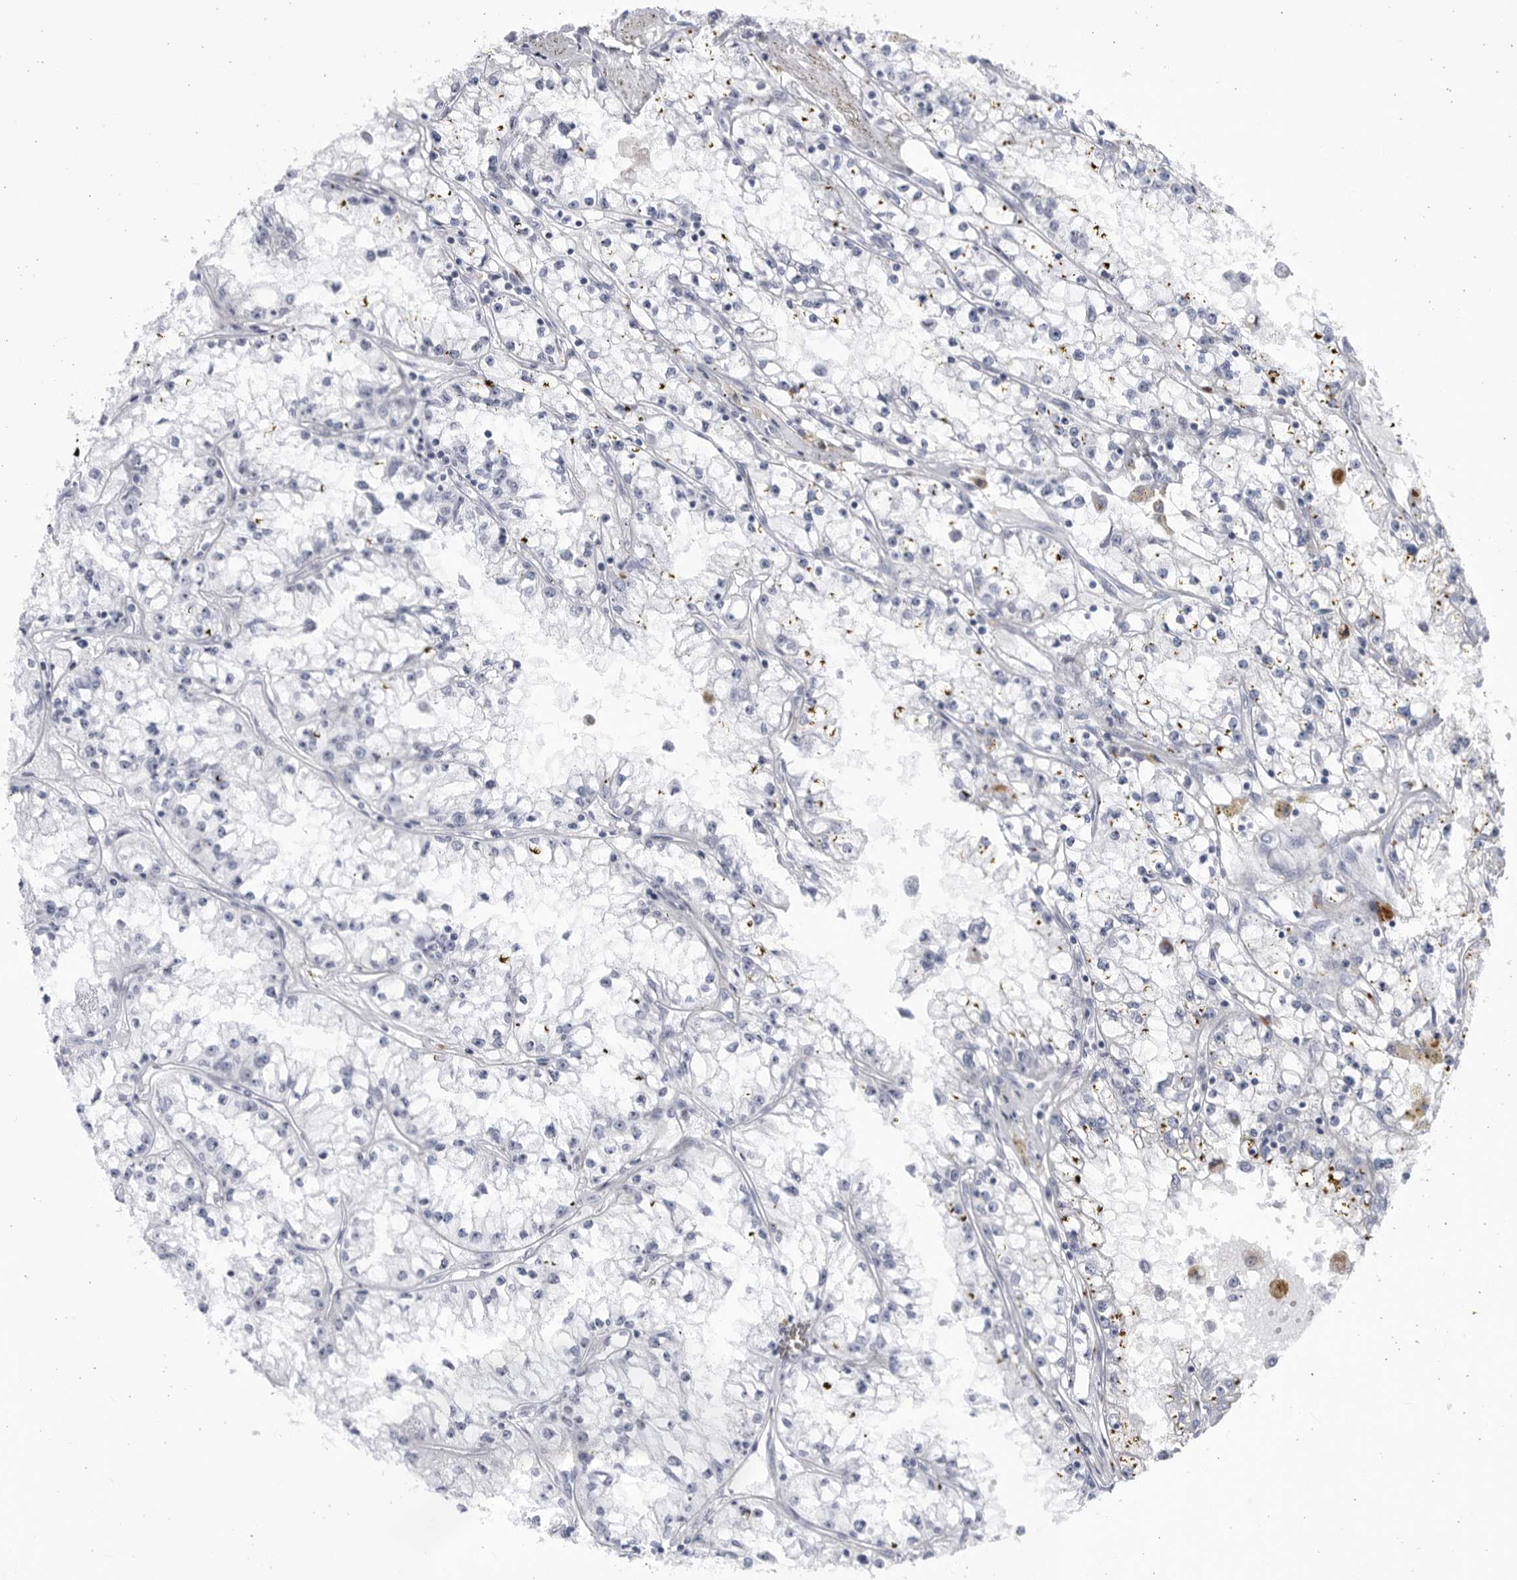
{"staining": {"intensity": "negative", "quantity": "none", "location": "none"}, "tissue": "renal cancer", "cell_type": "Tumor cells", "image_type": "cancer", "snomed": [{"axis": "morphology", "description": "Adenocarcinoma, NOS"}, {"axis": "topography", "description": "Kidney"}], "caption": "This is an immunohistochemistry histopathology image of adenocarcinoma (renal). There is no staining in tumor cells.", "gene": "CCDC181", "patient": {"sex": "male", "age": 56}}